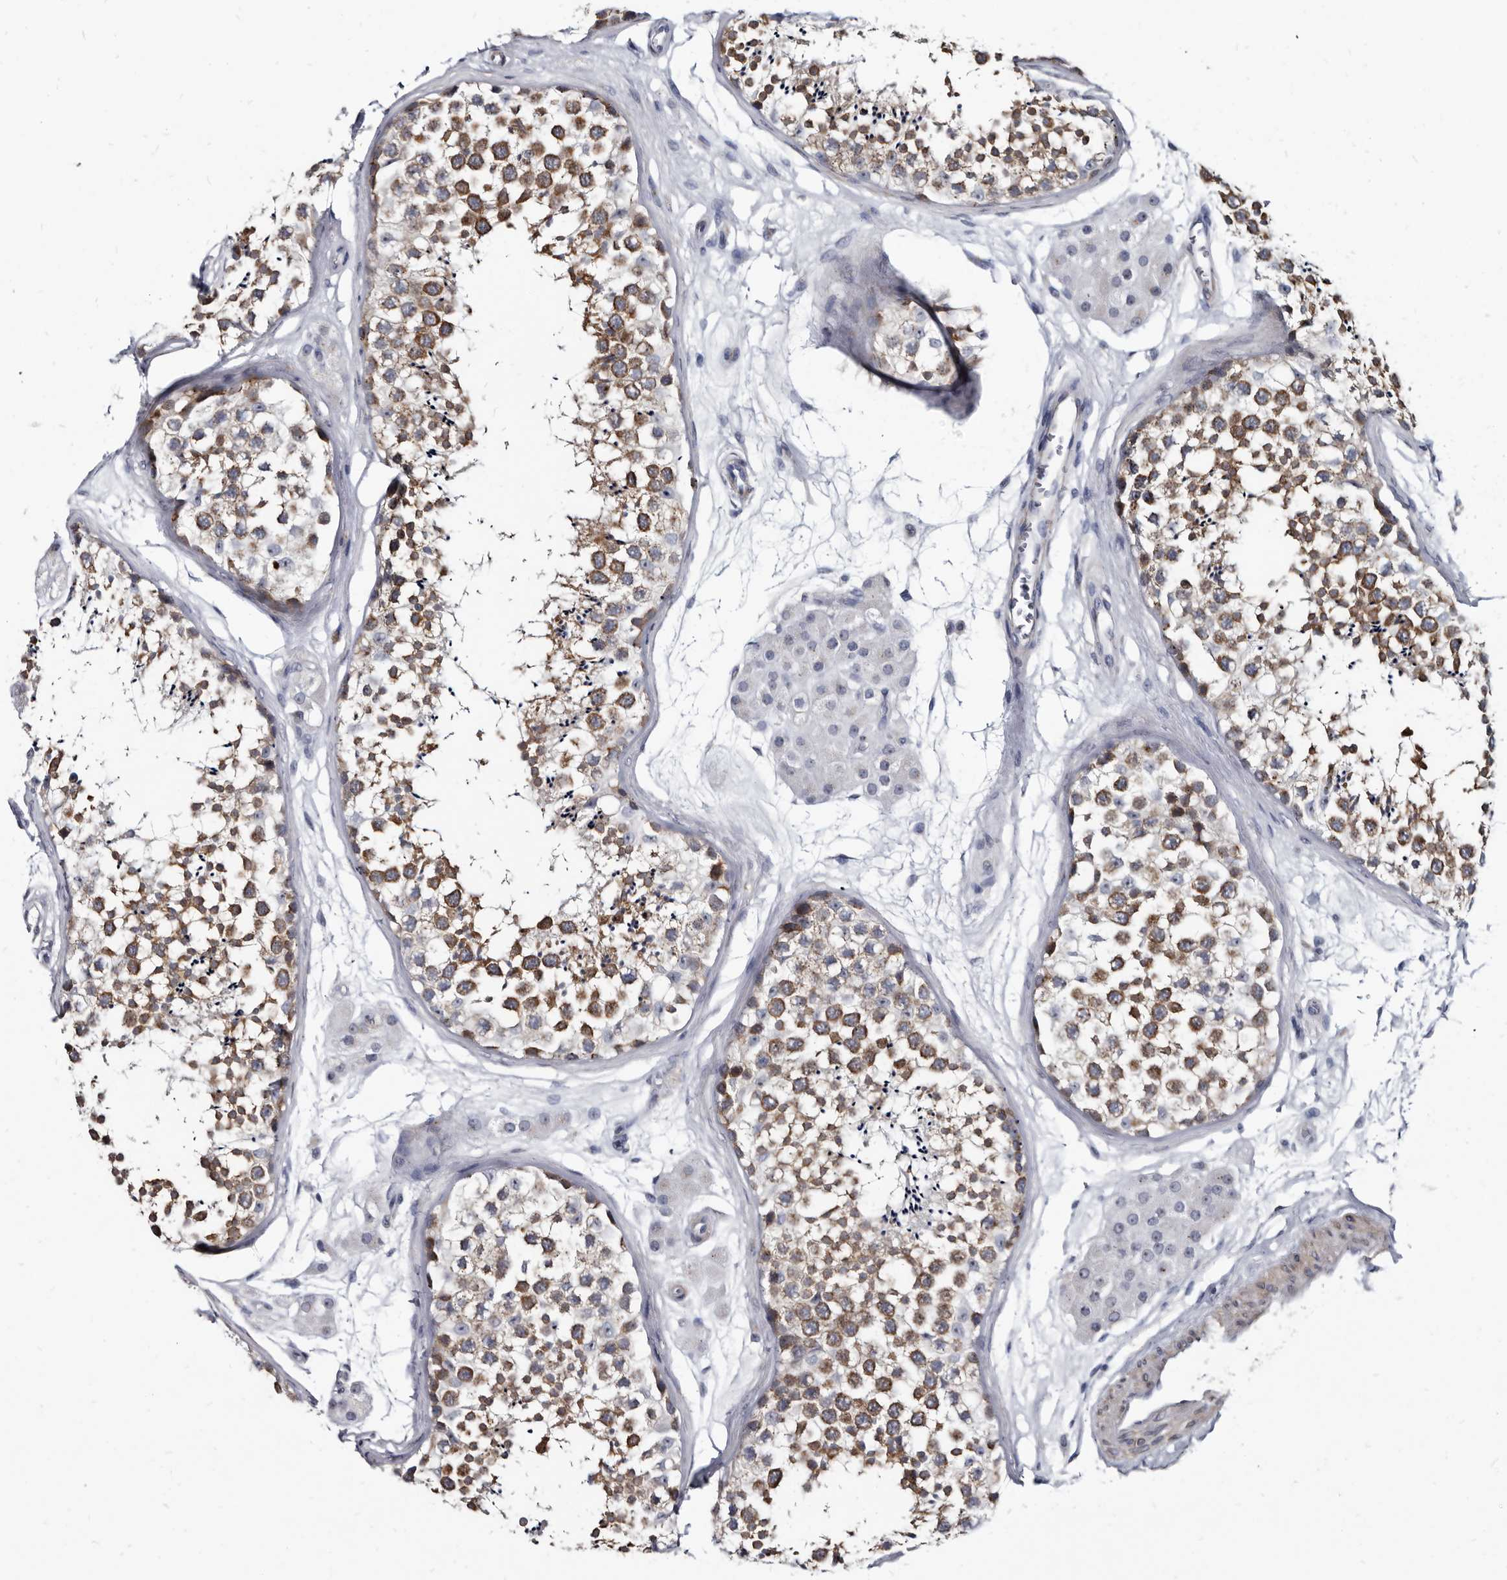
{"staining": {"intensity": "strong", "quantity": "25%-75%", "location": "cytoplasmic/membranous"}, "tissue": "testis", "cell_type": "Cells in seminiferous ducts", "image_type": "normal", "snomed": [{"axis": "morphology", "description": "Normal tissue, NOS"}, {"axis": "topography", "description": "Testis"}], "caption": "Unremarkable testis exhibits strong cytoplasmic/membranous staining in about 25%-75% of cells in seminiferous ducts The protein is shown in brown color, while the nuclei are stained blue..", "gene": "PRSS8", "patient": {"sex": "male", "age": 56}}